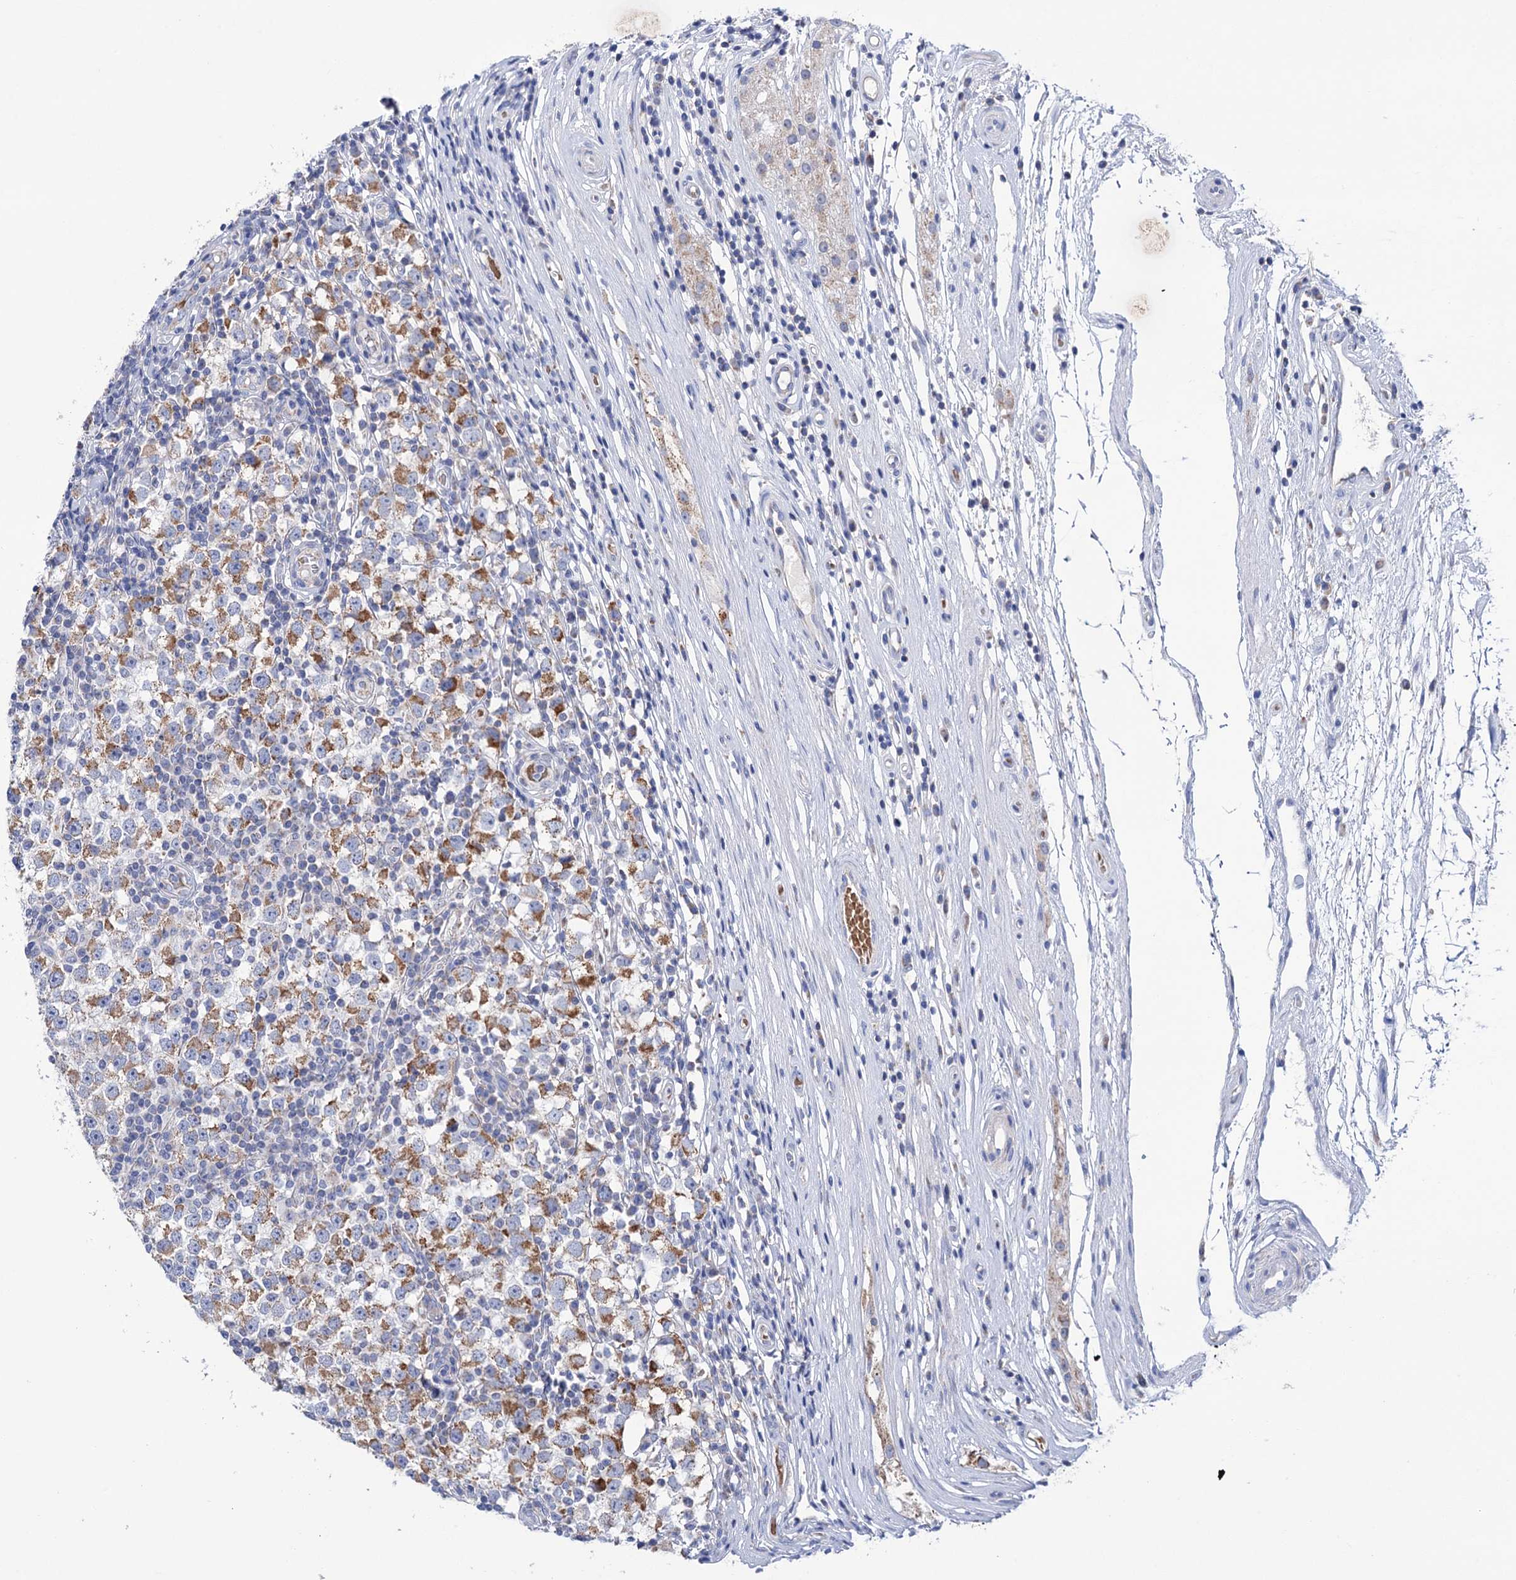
{"staining": {"intensity": "moderate", "quantity": "<25%", "location": "cytoplasmic/membranous"}, "tissue": "testis cancer", "cell_type": "Tumor cells", "image_type": "cancer", "snomed": [{"axis": "morphology", "description": "Seminoma, NOS"}, {"axis": "topography", "description": "Testis"}], "caption": "Testis cancer (seminoma) stained with IHC shows moderate cytoplasmic/membranous expression in about <25% of tumor cells.", "gene": "YARS2", "patient": {"sex": "male", "age": 65}}